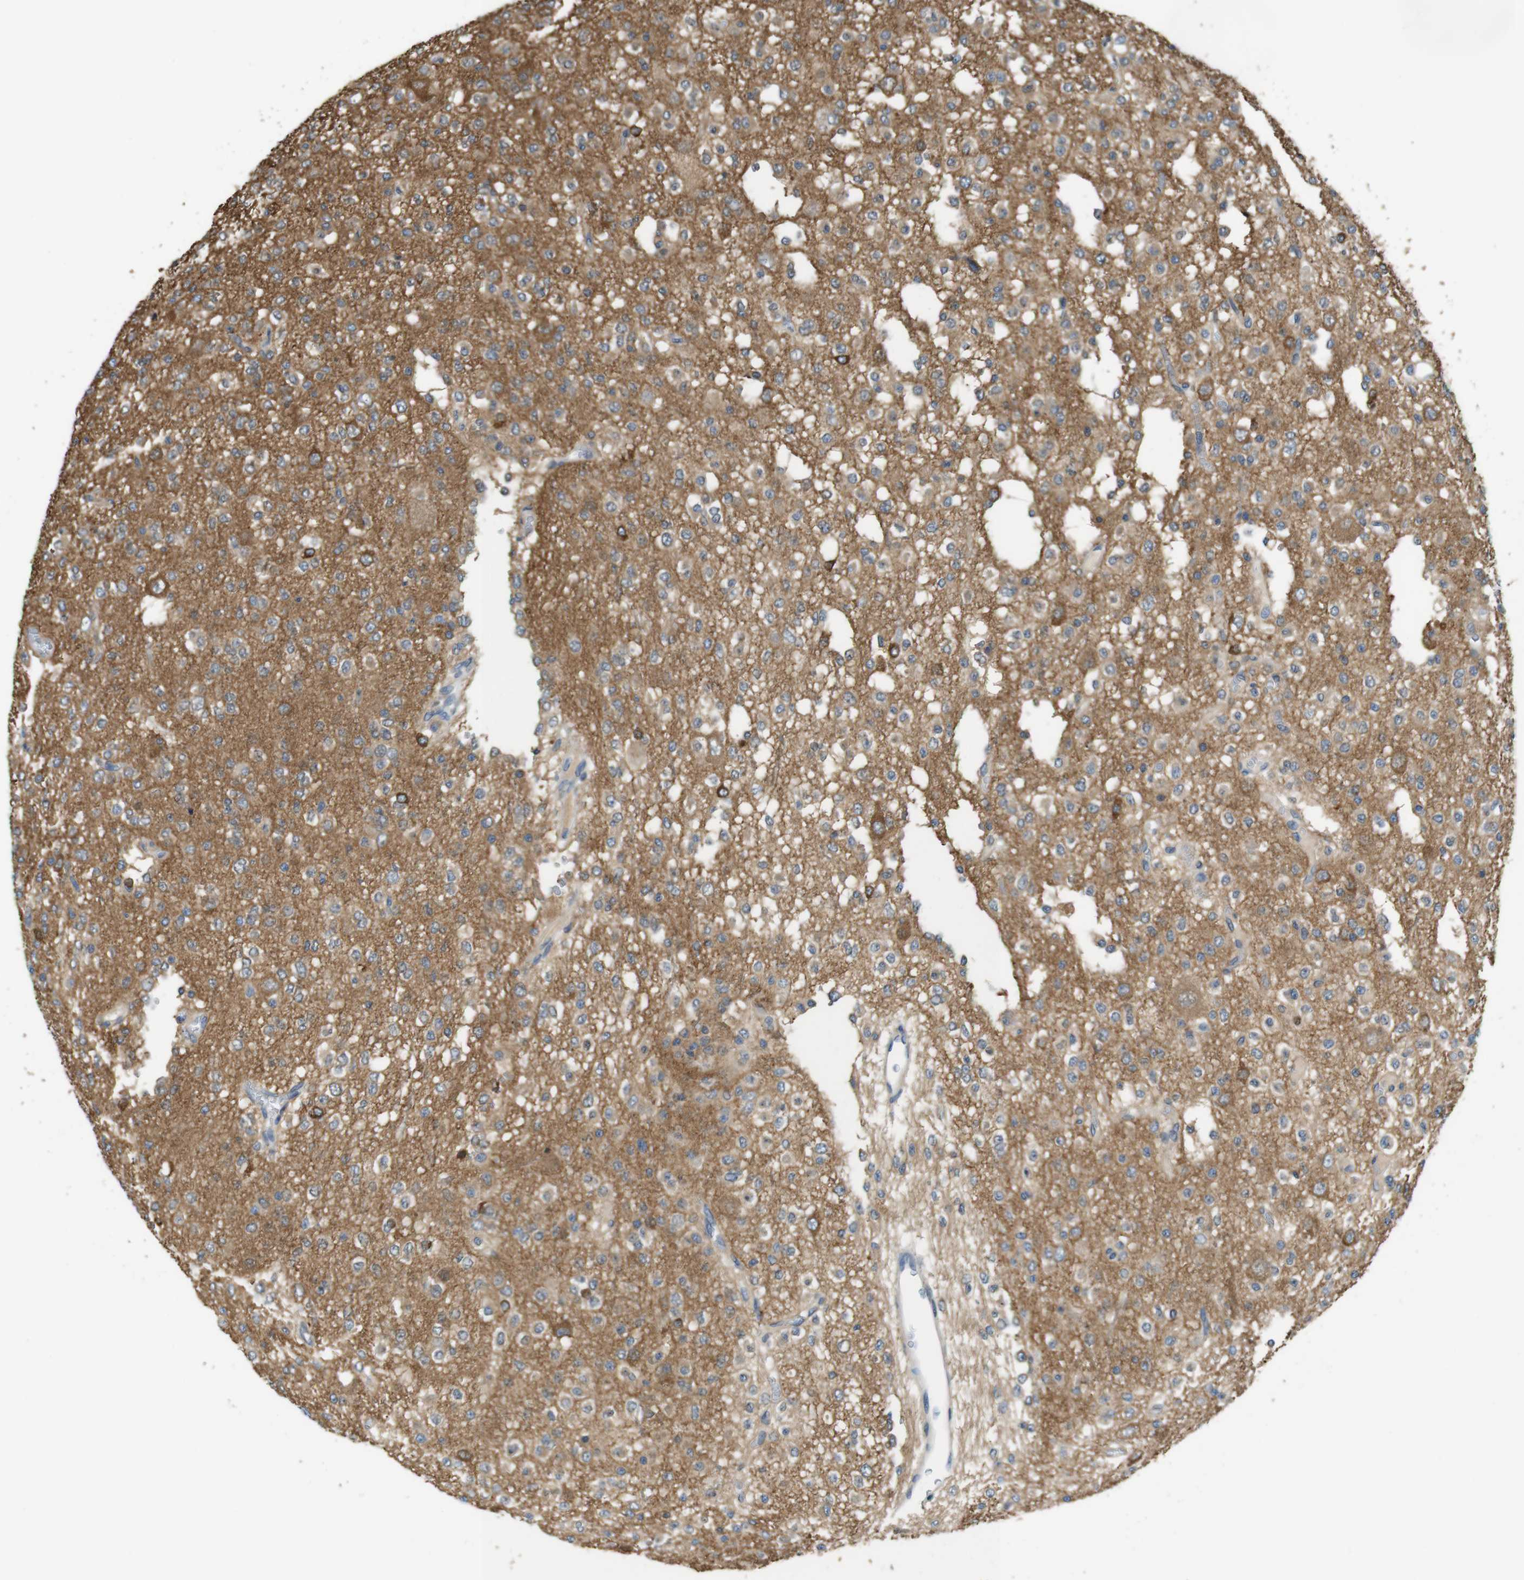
{"staining": {"intensity": "weak", "quantity": "25%-75%", "location": "cytoplasmic/membranous"}, "tissue": "glioma", "cell_type": "Tumor cells", "image_type": "cancer", "snomed": [{"axis": "morphology", "description": "Glioma, malignant, Low grade"}, {"axis": "topography", "description": "Brain"}], "caption": "Protein expression analysis of human low-grade glioma (malignant) reveals weak cytoplasmic/membranous positivity in approximately 25%-75% of tumor cells.", "gene": "PCDH10", "patient": {"sex": "male", "age": 38}}